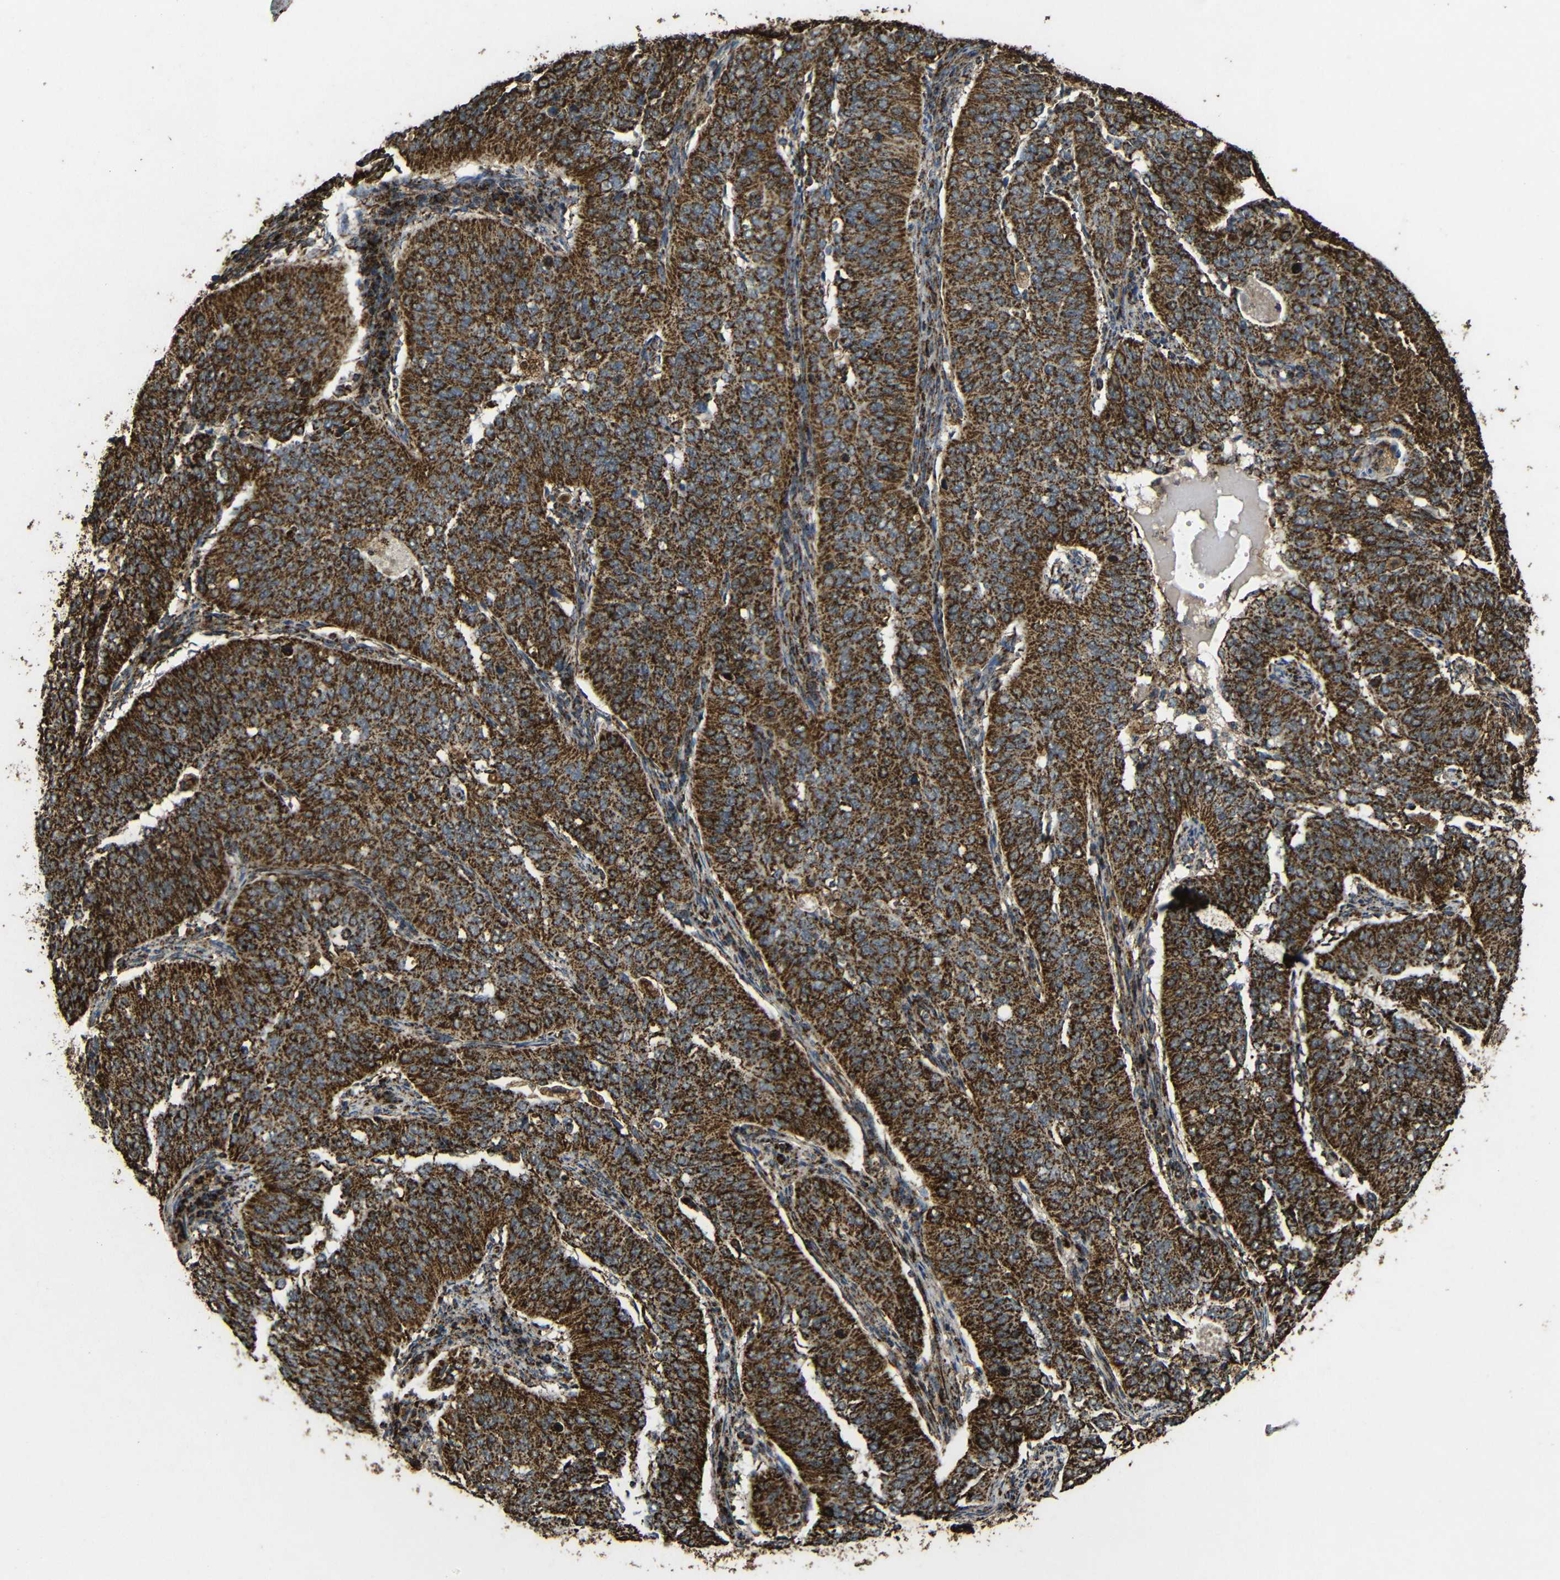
{"staining": {"intensity": "strong", "quantity": ">75%", "location": "cytoplasmic/membranous"}, "tissue": "cervical cancer", "cell_type": "Tumor cells", "image_type": "cancer", "snomed": [{"axis": "morphology", "description": "Normal tissue, NOS"}, {"axis": "morphology", "description": "Squamous cell carcinoma, NOS"}, {"axis": "topography", "description": "Cervix"}], "caption": "The photomicrograph reveals a brown stain indicating the presence of a protein in the cytoplasmic/membranous of tumor cells in cervical squamous cell carcinoma.", "gene": "ATP5F1A", "patient": {"sex": "female", "age": 39}}